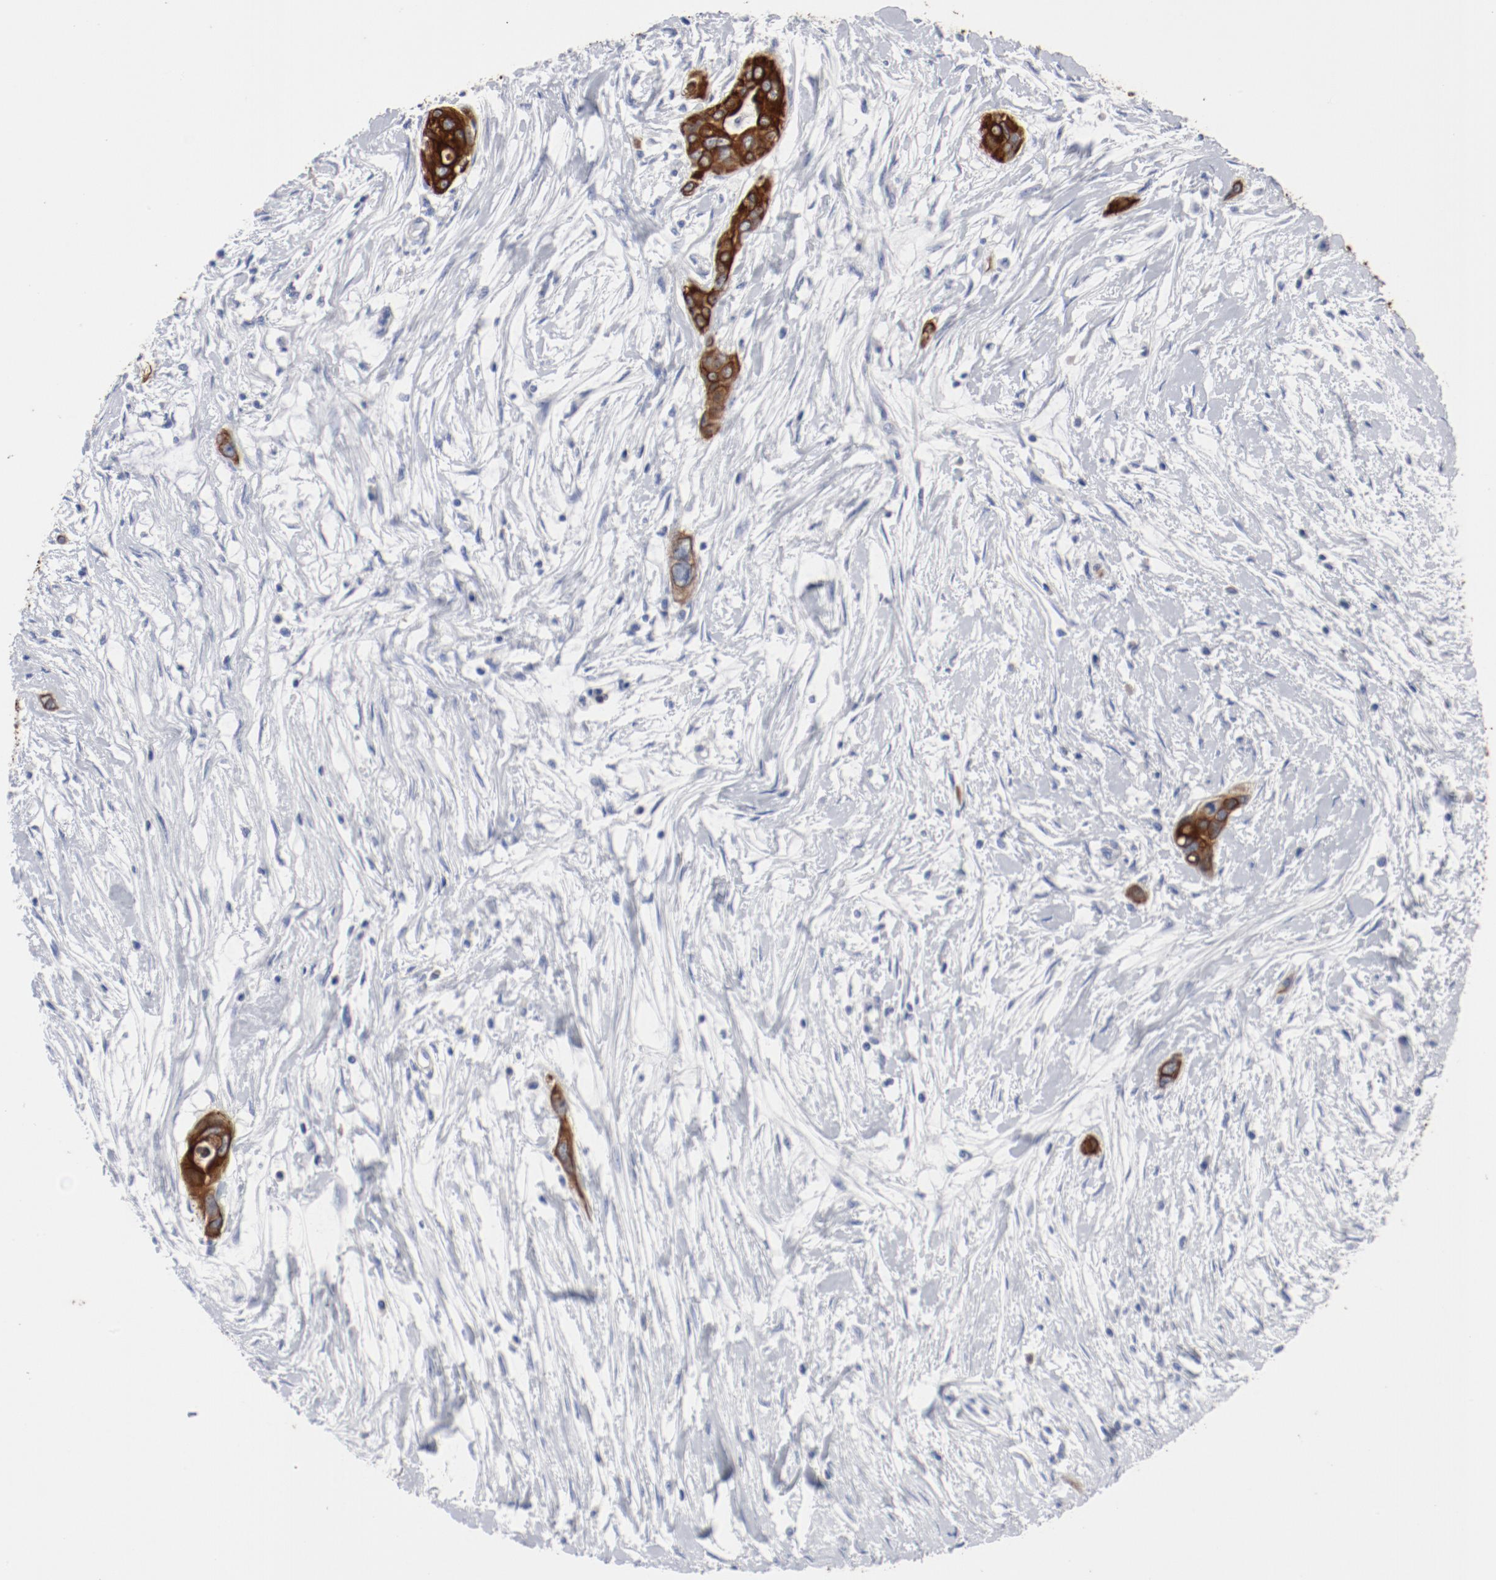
{"staining": {"intensity": "strong", "quantity": ">75%", "location": "cytoplasmic/membranous"}, "tissue": "pancreatic cancer", "cell_type": "Tumor cells", "image_type": "cancer", "snomed": [{"axis": "morphology", "description": "Adenocarcinoma, NOS"}, {"axis": "topography", "description": "Pancreas"}], "caption": "Protein analysis of pancreatic cancer tissue displays strong cytoplasmic/membranous positivity in approximately >75% of tumor cells. (brown staining indicates protein expression, while blue staining denotes nuclei).", "gene": "TSPAN6", "patient": {"sex": "female", "age": 60}}